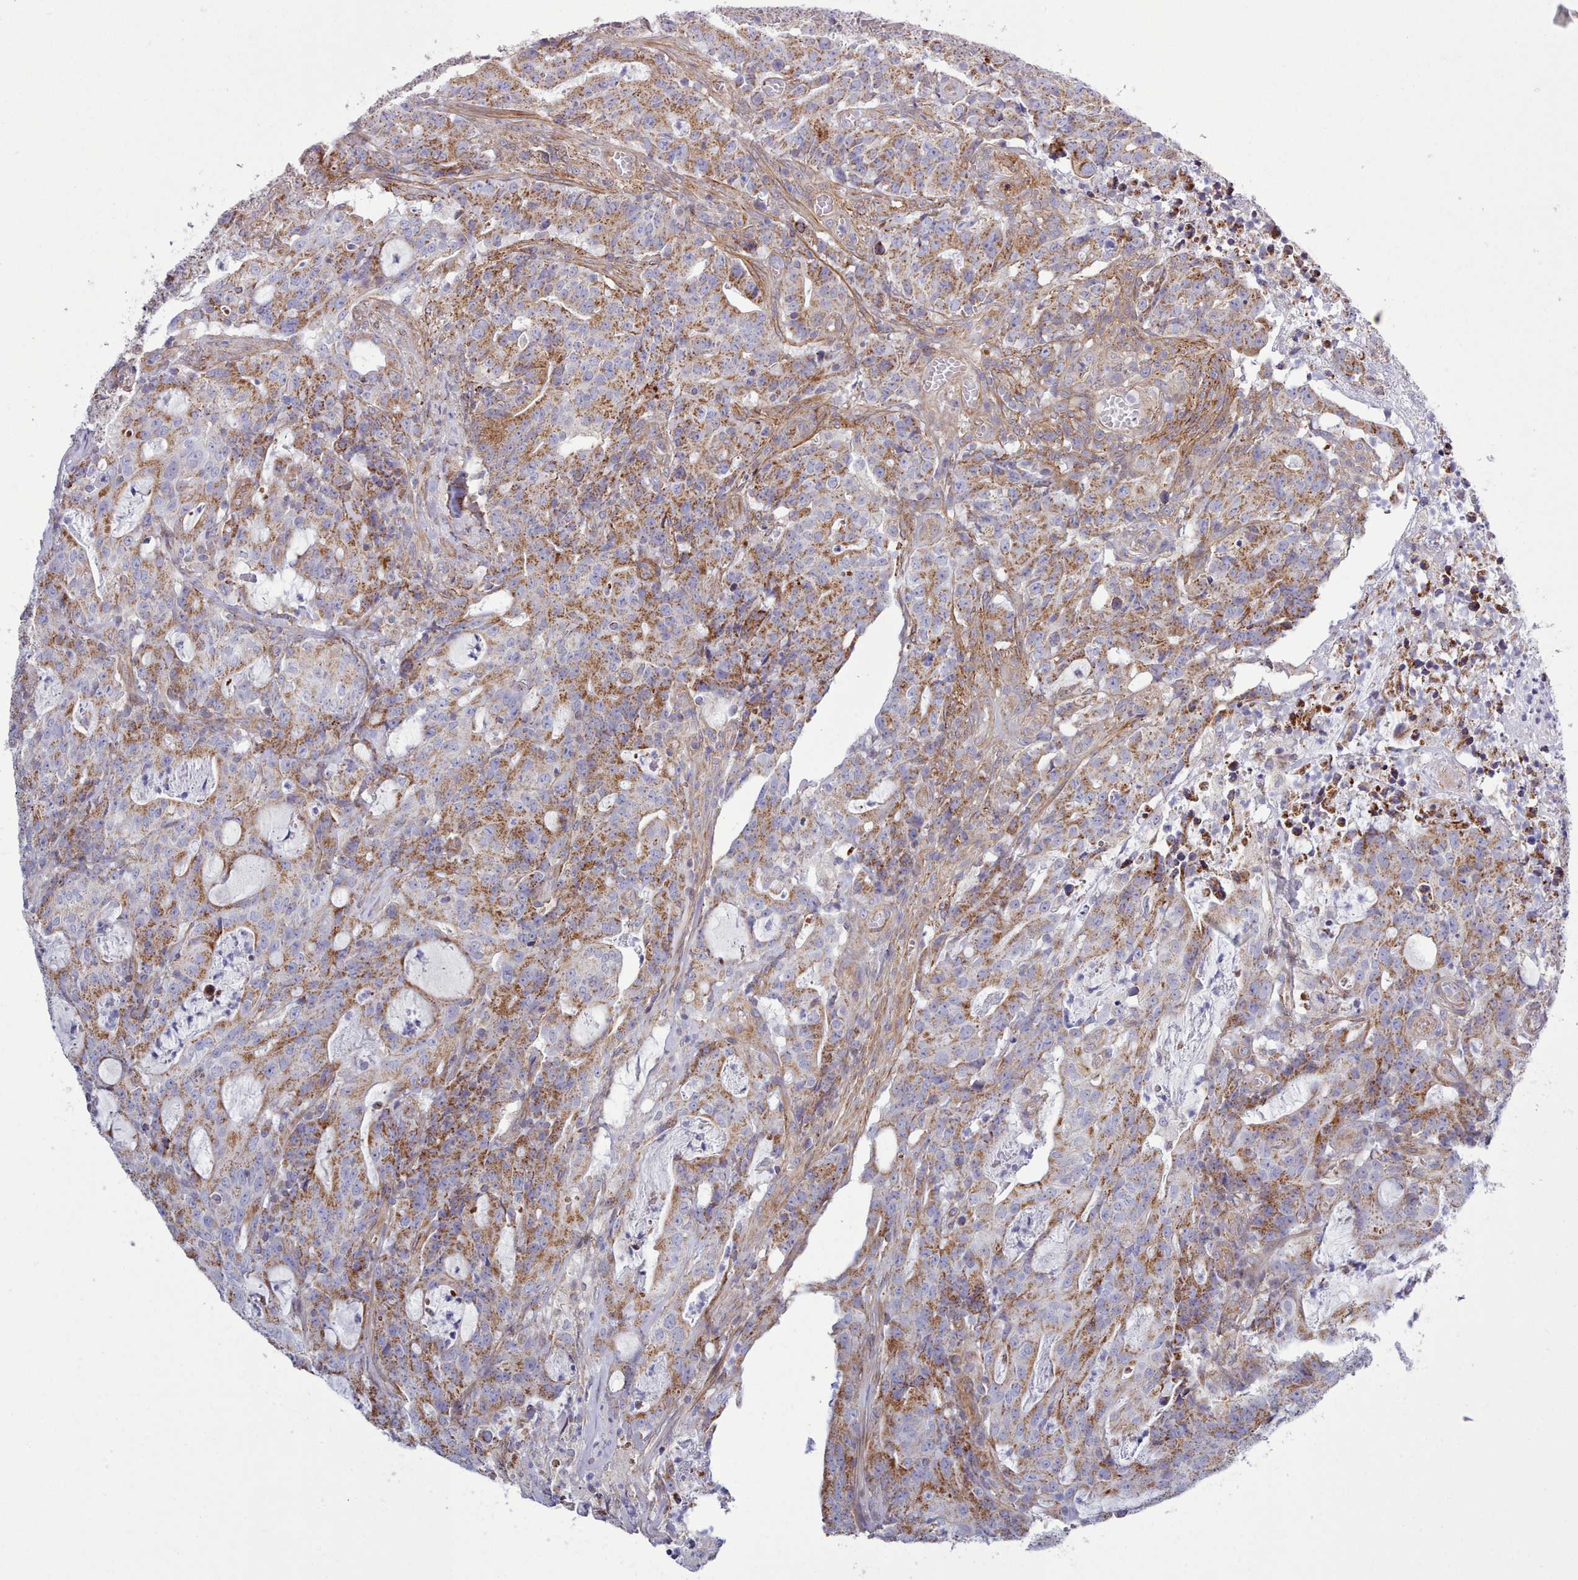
{"staining": {"intensity": "strong", "quantity": ">75%", "location": "cytoplasmic/membranous"}, "tissue": "colorectal cancer", "cell_type": "Tumor cells", "image_type": "cancer", "snomed": [{"axis": "morphology", "description": "Adenocarcinoma, NOS"}, {"axis": "topography", "description": "Colon"}], "caption": "A photomicrograph showing strong cytoplasmic/membranous positivity in about >75% of tumor cells in colorectal cancer, as visualized by brown immunohistochemical staining.", "gene": "MRPL21", "patient": {"sex": "male", "age": 83}}